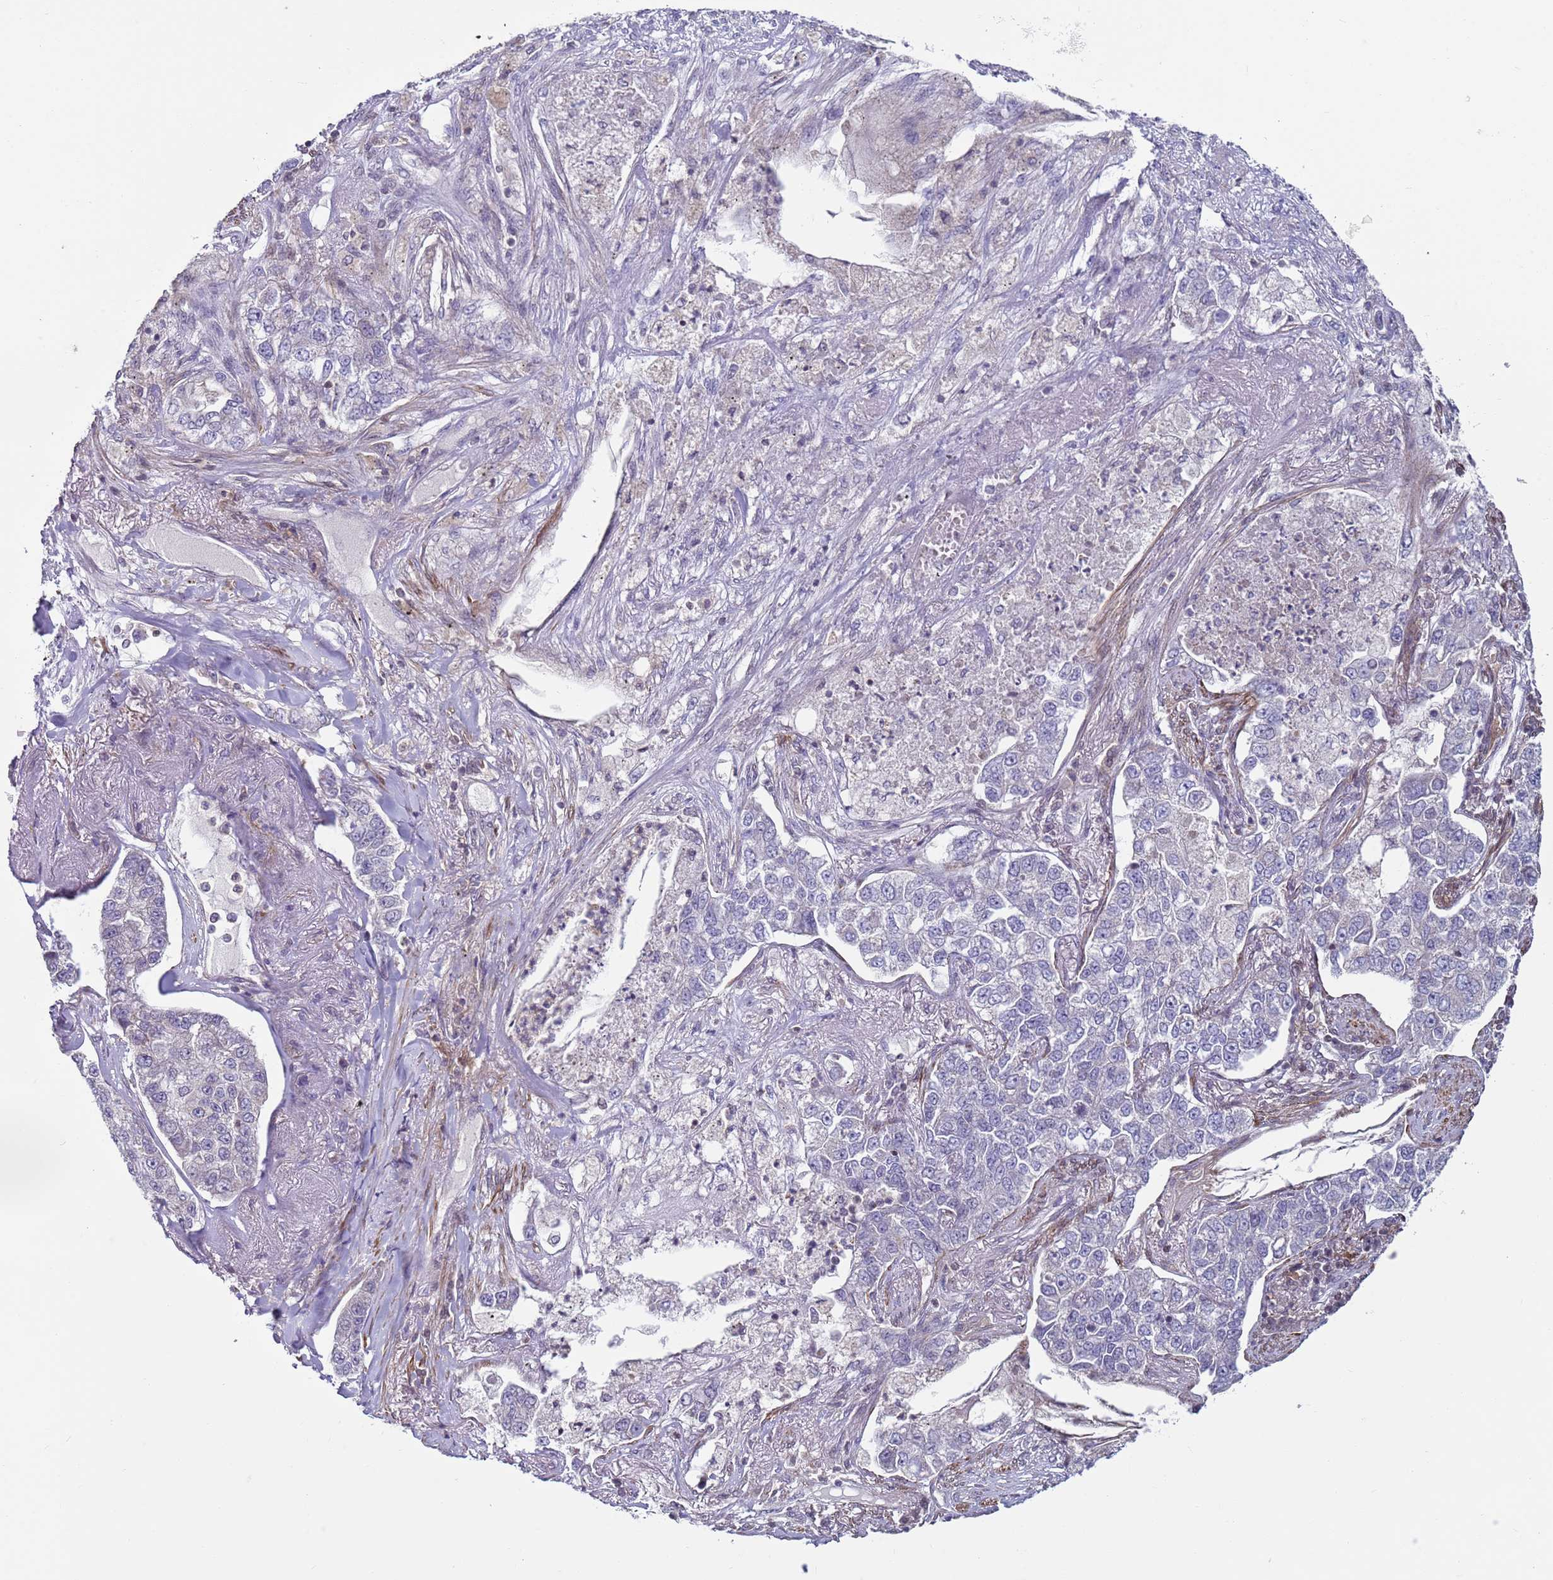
{"staining": {"intensity": "negative", "quantity": "none", "location": "none"}, "tissue": "lung cancer", "cell_type": "Tumor cells", "image_type": "cancer", "snomed": [{"axis": "morphology", "description": "Adenocarcinoma, NOS"}, {"axis": "topography", "description": "Lung"}], "caption": "IHC of human lung cancer (adenocarcinoma) exhibits no positivity in tumor cells.", "gene": "SNAPC4", "patient": {"sex": "male", "age": 49}}